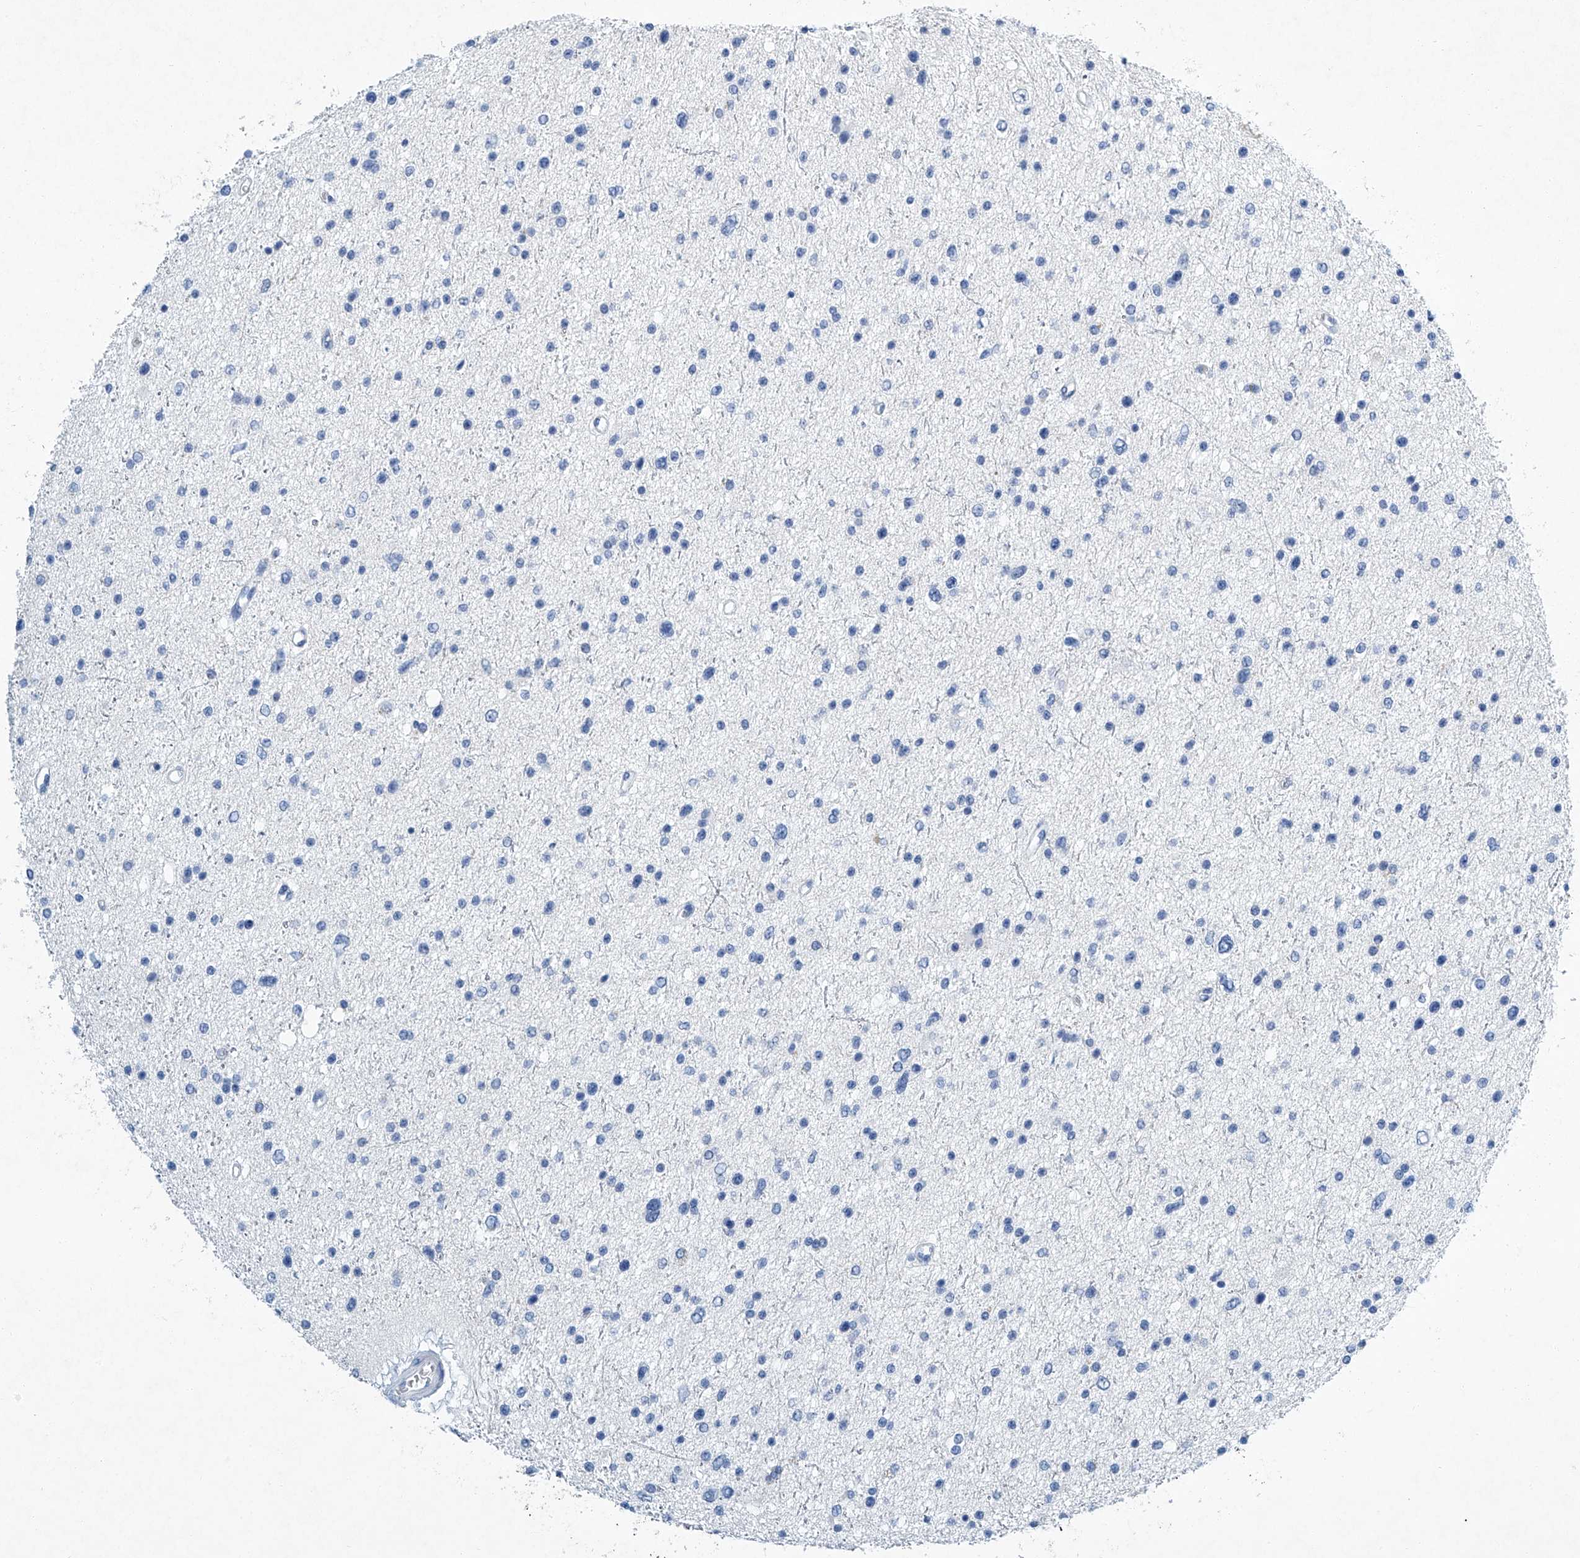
{"staining": {"intensity": "negative", "quantity": "none", "location": "none"}, "tissue": "glioma", "cell_type": "Tumor cells", "image_type": "cancer", "snomed": [{"axis": "morphology", "description": "Glioma, malignant, Low grade"}, {"axis": "topography", "description": "Brain"}], "caption": "Histopathology image shows no significant protein positivity in tumor cells of glioma.", "gene": "CYP2A7", "patient": {"sex": "female", "age": 37}}